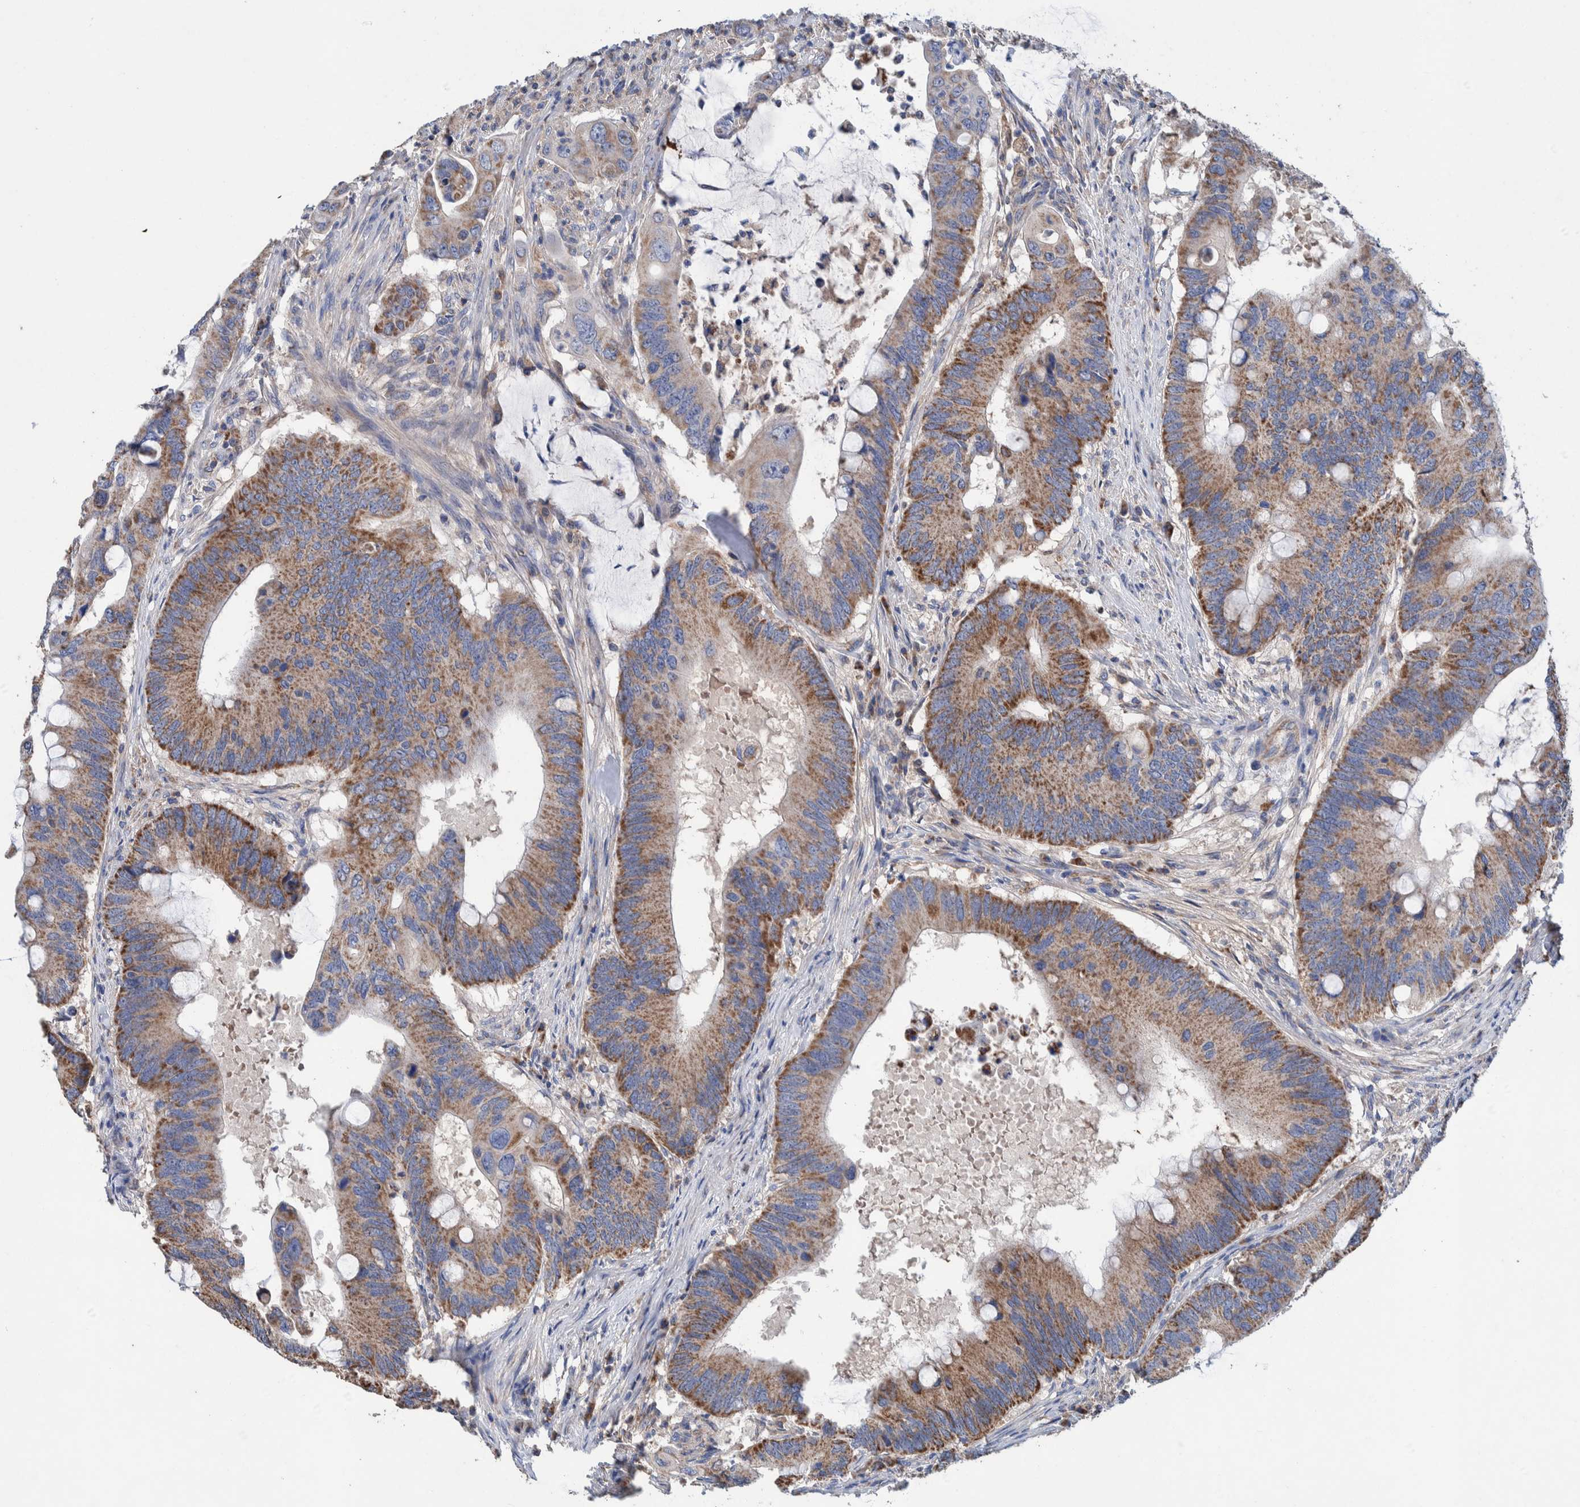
{"staining": {"intensity": "strong", "quantity": ">75%", "location": "cytoplasmic/membranous"}, "tissue": "colorectal cancer", "cell_type": "Tumor cells", "image_type": "cancer", "snomed": [{"axis": "morphology", "description": "Adenocarcinoma, NOS"}, {"axis": "topography", "description": "Colon"}], "caption": "Strong cytoplasmic/membranous expression is present in about >75% of tumor cells in adenocarcinoma (colorectal). (DAB IHC, brown staining for protein, blue staining for nuclei).", "gene": "DECR1", "patient": {"sex": "male", "age": 71}}